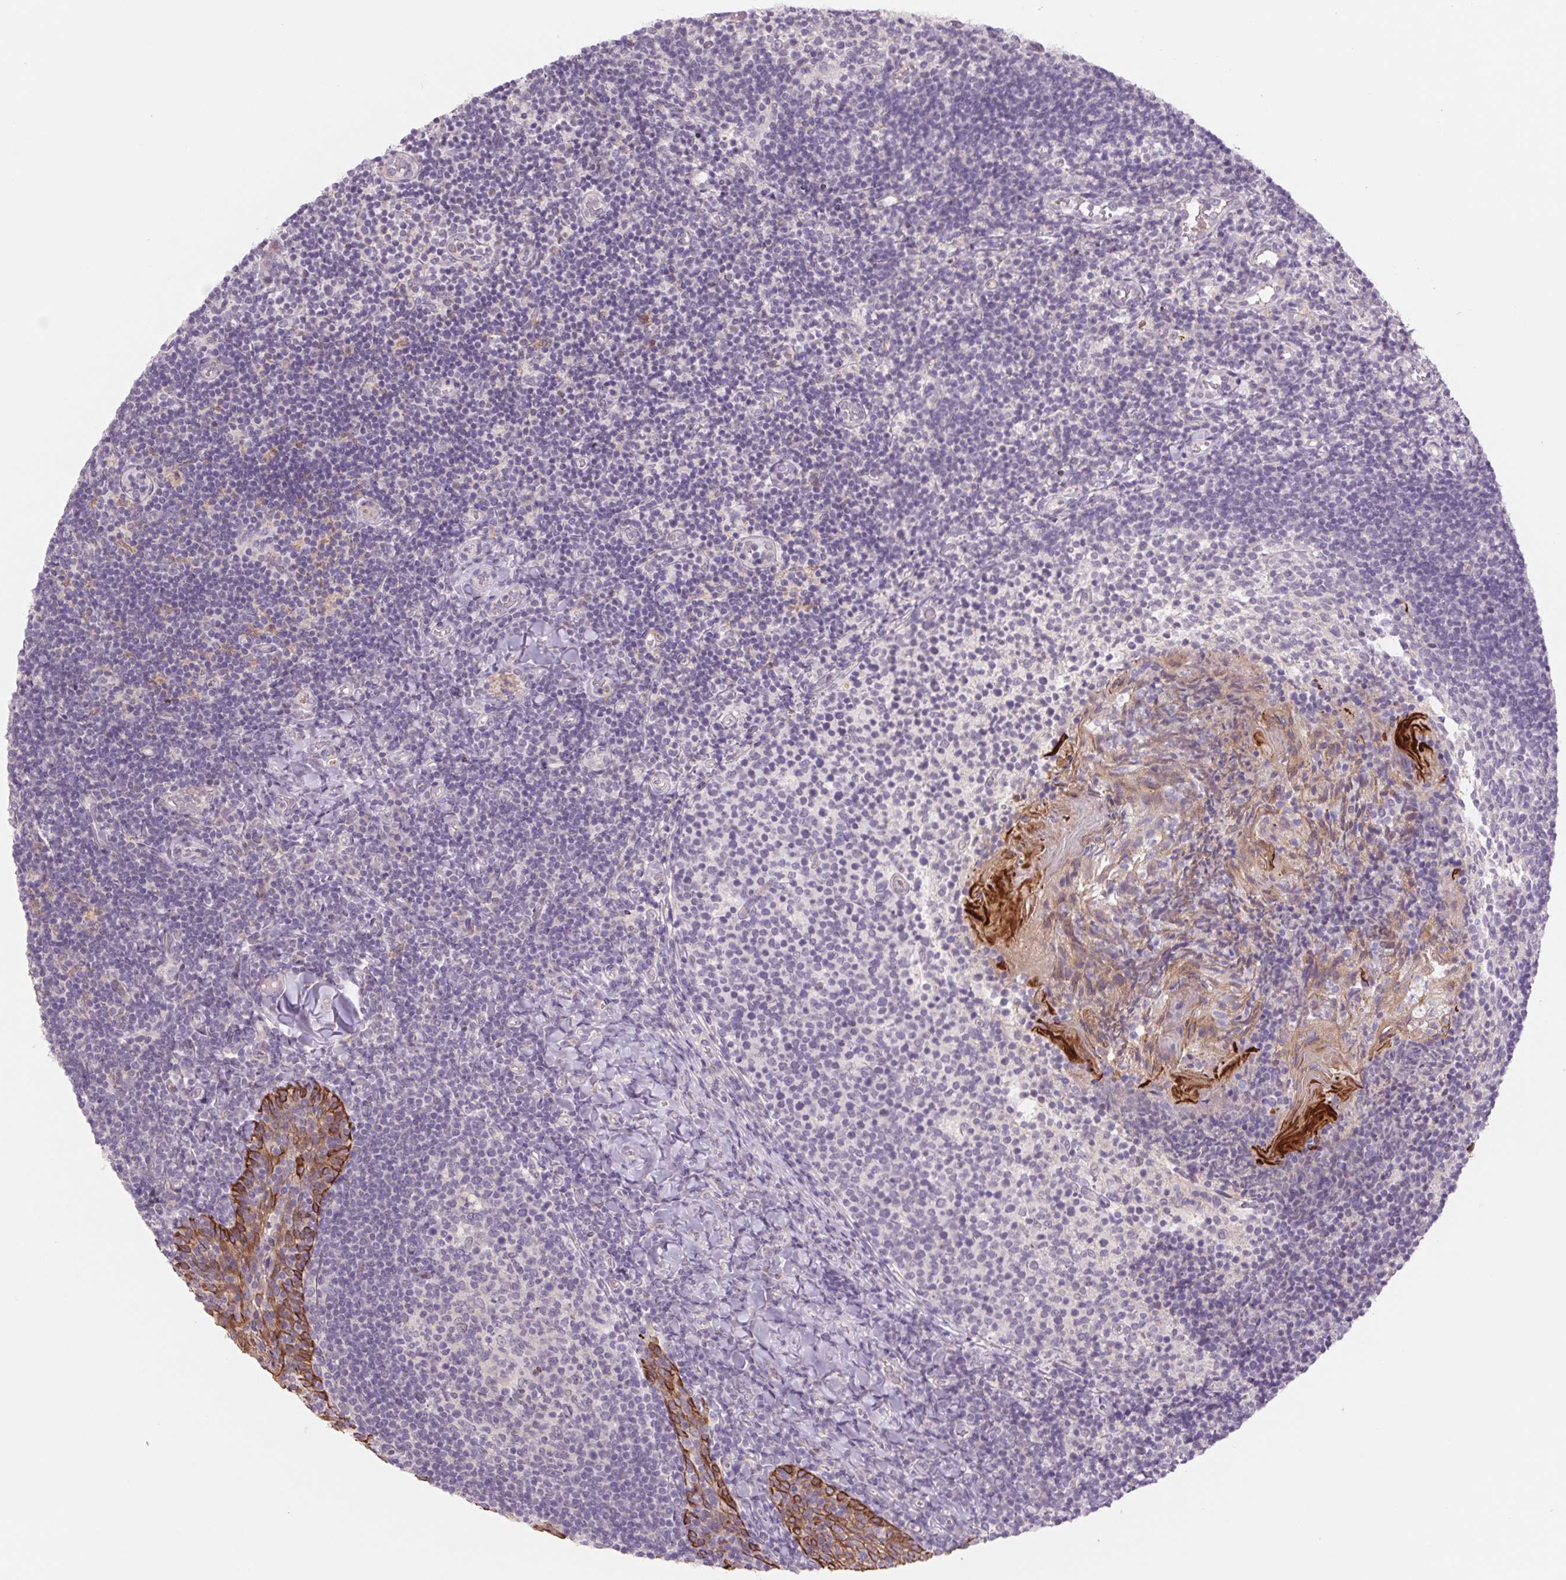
{"staining": {"intensity": "negative", "quantity": "none", "location": "none"}, "tissue": "tonsil", "cell_type": "Germinal center cells", "image_type": "normal", "snomed": [{"axis": "morphology", "description": "Normal tissue, NOS"}, {"axis": "topography", "description": "Tonsil"}], "caption": "There is no significant expression in germinal center cells of tonsil. (DAB immunohistochemistry (IHC), high magnification).", "gene": "KRT1", "patient": {"sex": "female", "age": 10}}